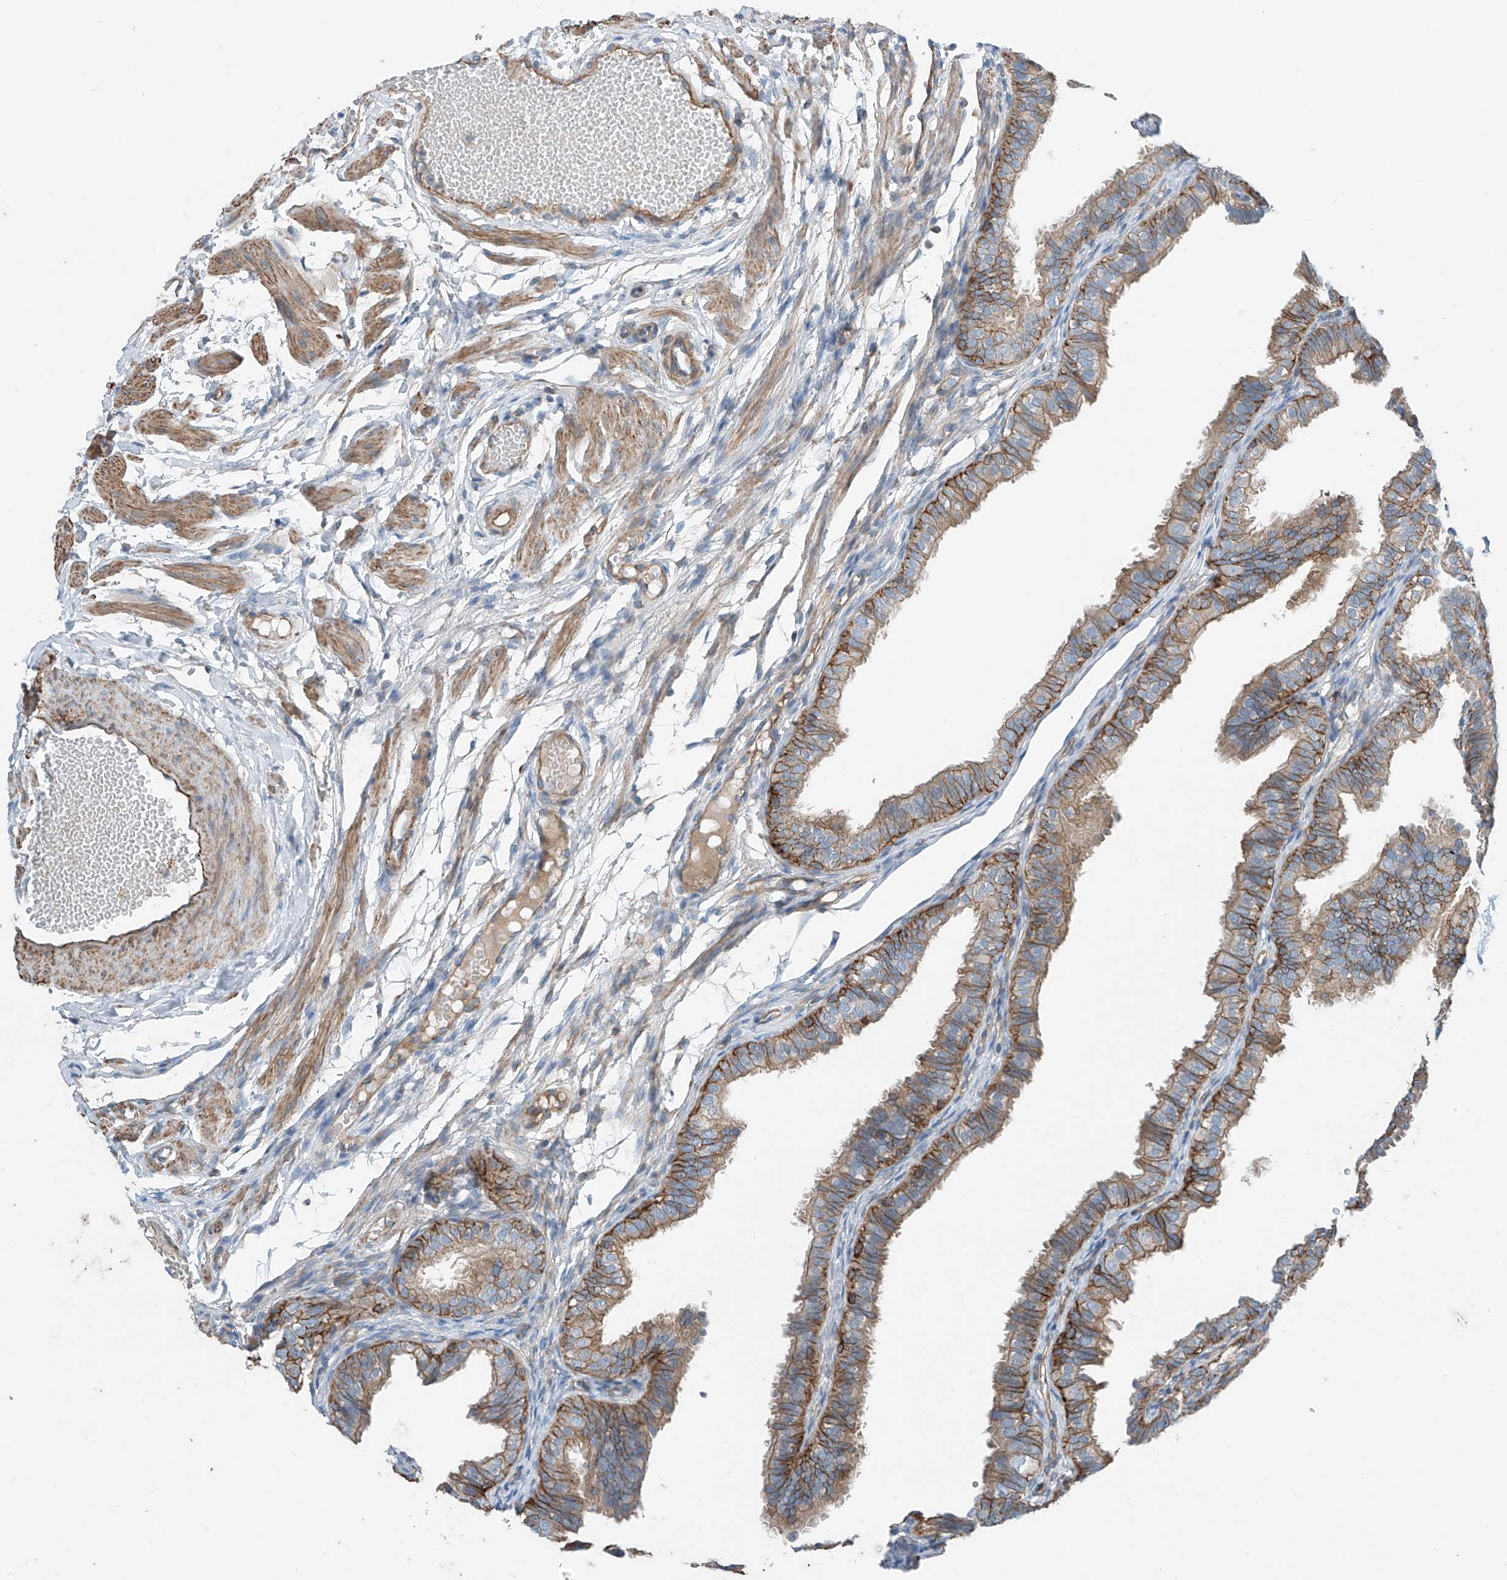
{"staining": {"intensity": "moderate", "quantity": "25%-75%", "location": "cytoplasmic/membranous"}, "tissue": "fallopian tube", "cell_type": "Glandular cells", "image_type": "normal", "snomed": [{"axis": "morphology", "description": "Normal tissue, NOS"}, {"axis": "topography", "description": "Fallopian tube"}], "caption": "IHC (DAB) staining of unremarkable human fallopian tube exhibits moderate cytoplasmic/membranous protein positivity in about 25%-75% of glandular cells. (brown staining indicates protein expression, while blue staining denotes nuclei).", "gene": "SLC1A5", "patient": {"sex": "female", "age": 35}}